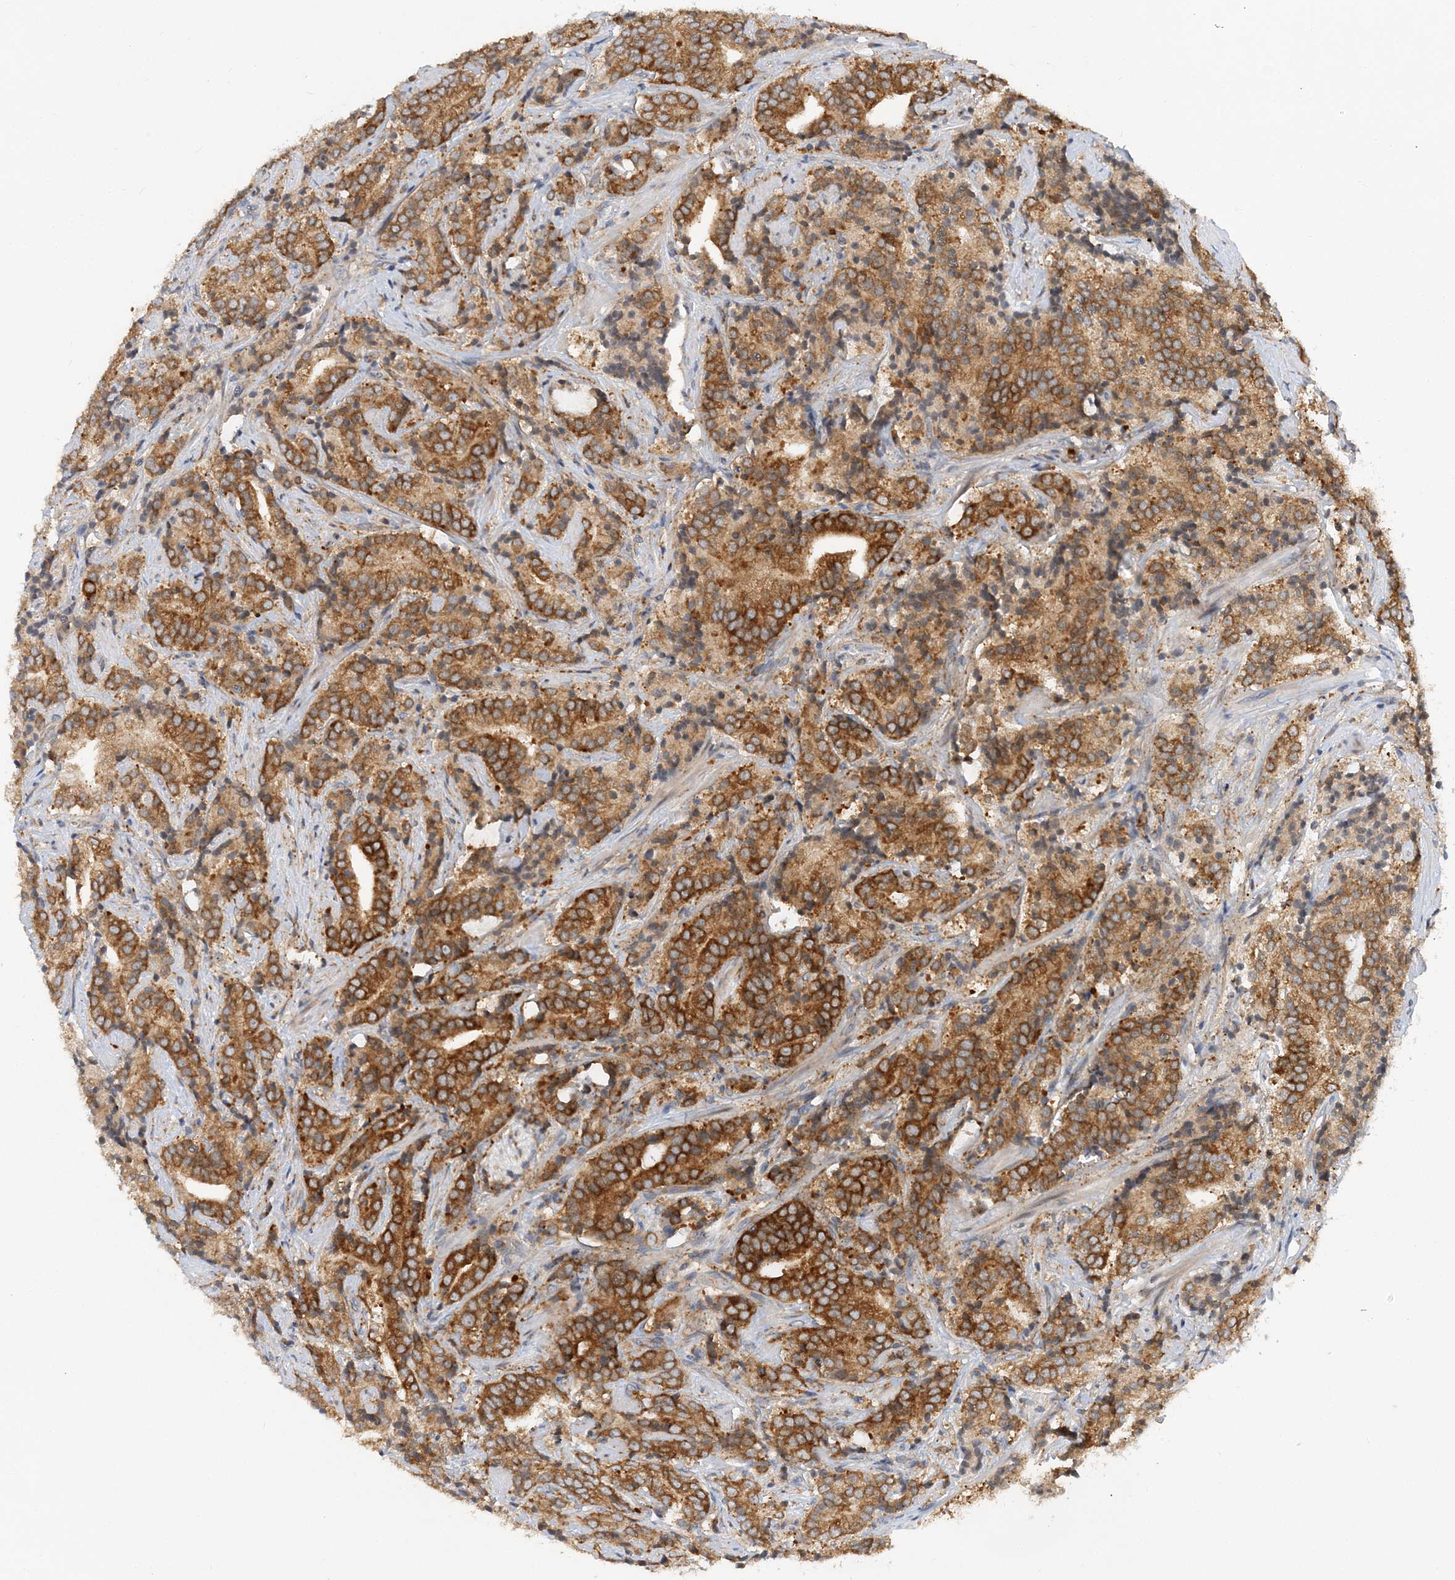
{"staining": {"intensity": "strong", "quantity": ">75%", "location": "cytoplasmic/membranous"}, "tissue": "prostate cancer", "cell_type": "Tumor cells", "image_type": "cancer", "snomed": [{"axis": "morphology", "description": "Adenocarcinoma, High grade"}, {"axis": "topography", "description": "Prostate"}], "caption": "Prostate high-grade adenocarcinoma stained with DAB (3,3'-diaminobenzidine) IHC exhibits high levels of strong cytoplasmic/membranous staining in approximately >75% of tumor cells. The staining is performed using DAB (3,3'-diaminobenzidine) brown chromogen to label protein expression. The nuclei are counter-stained blue using hematoxylin.", "gene": "LARP4B", "patient": {"sex": "male", "age": 57}}